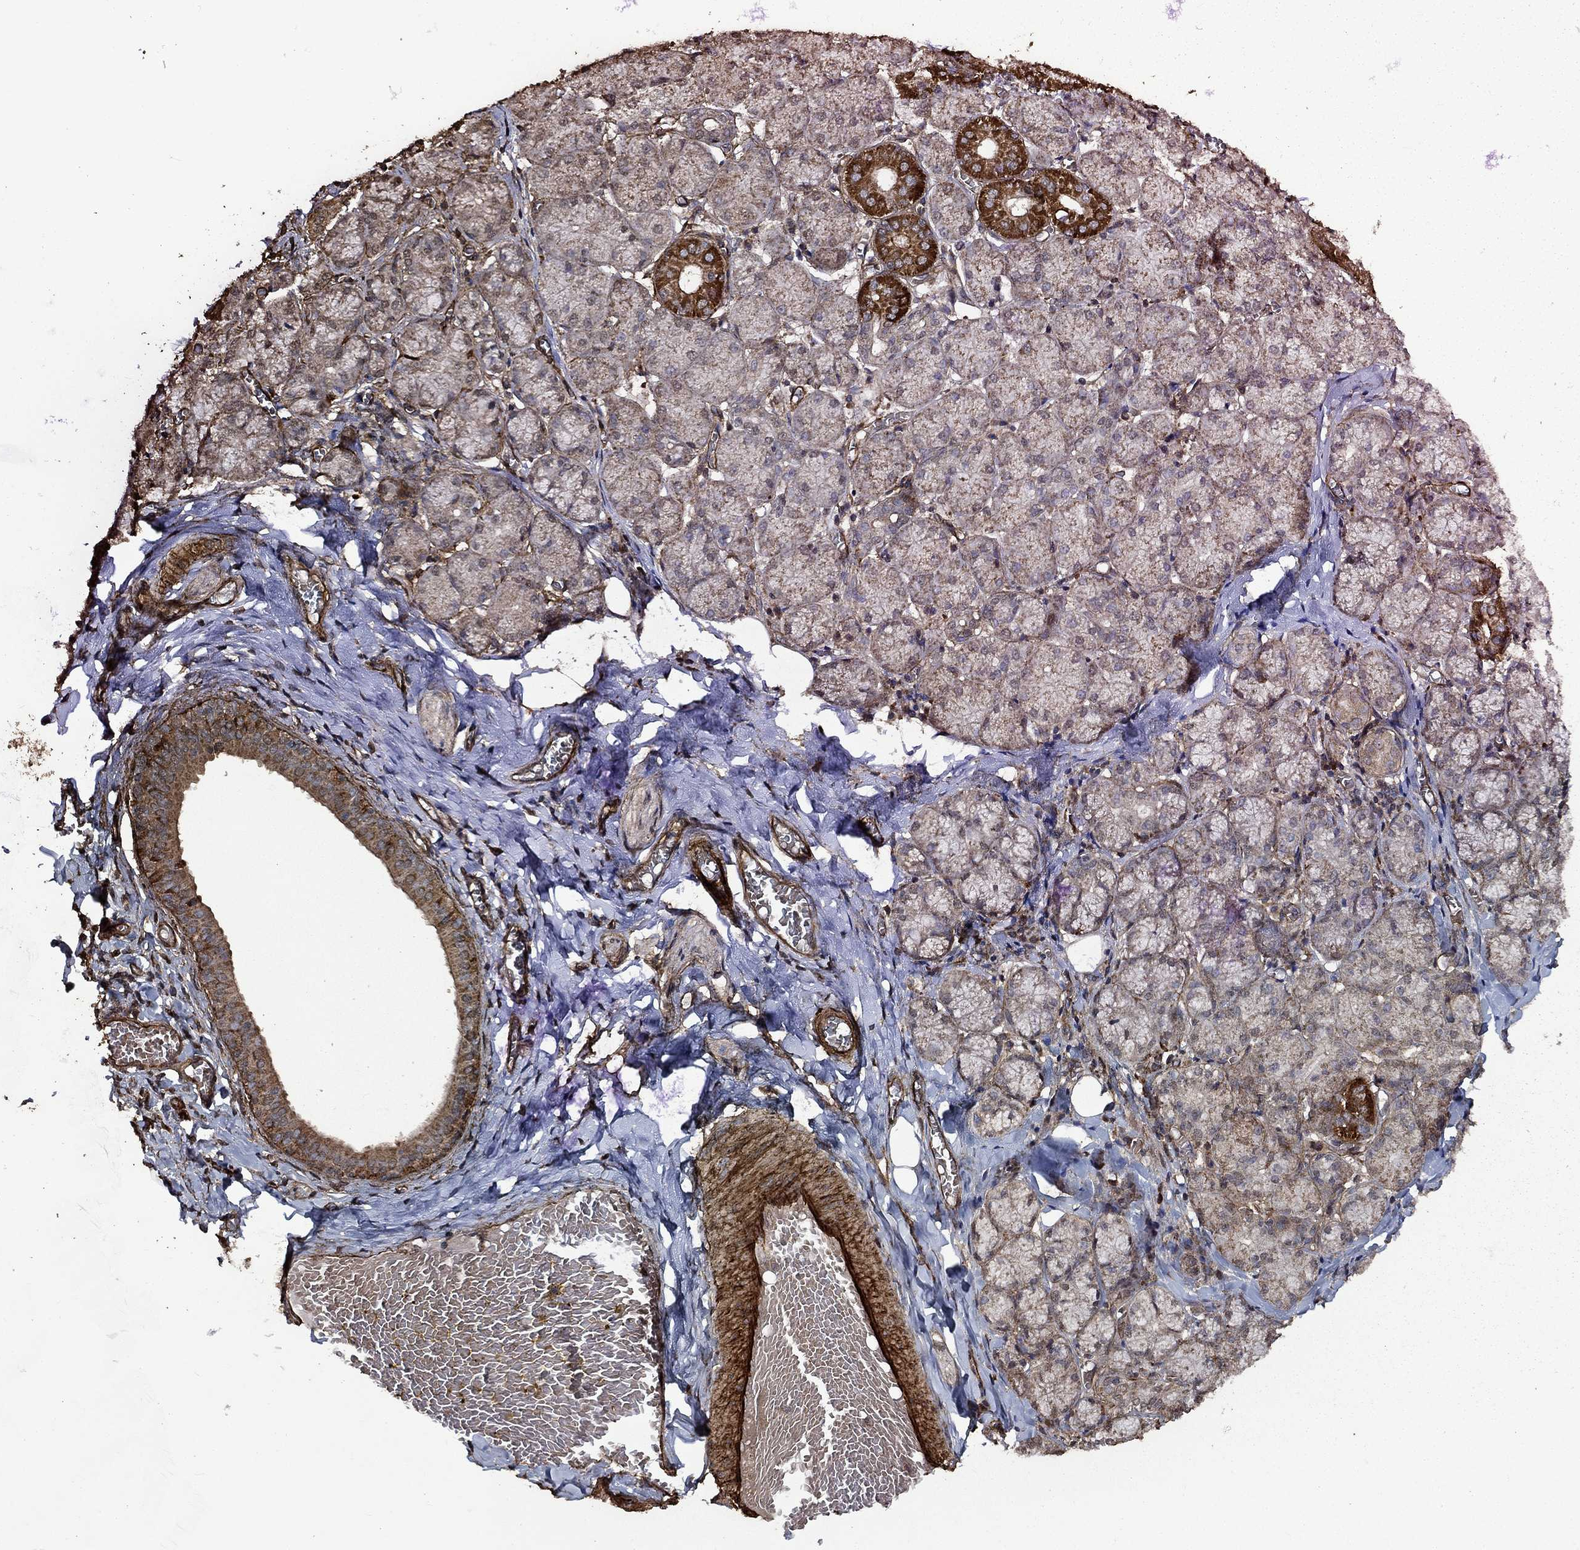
{"staining": {"intensity": "strong", "quantity": "<25%", "location": "cytoplasmic/membranous"}, "tissue": "salivary gland", "cell_type": "Glandular cells", "image_type": "normal", "snomed": [{"axis": "morphology", "description": "Normal tissue, NOS"}, {"axis": "topography", "description": "Salivary gland"}, {"axis": "topography", "description": "Peripheral nerve tissue"}], "caption": "Brown immunohistochemical staining in benign salivary gland exhibits strong cytoplasmic/membranous staining in about <25% of glandular cells.", "gene": "COL18A1", "patient": {"sex": "female", "age": 24}}